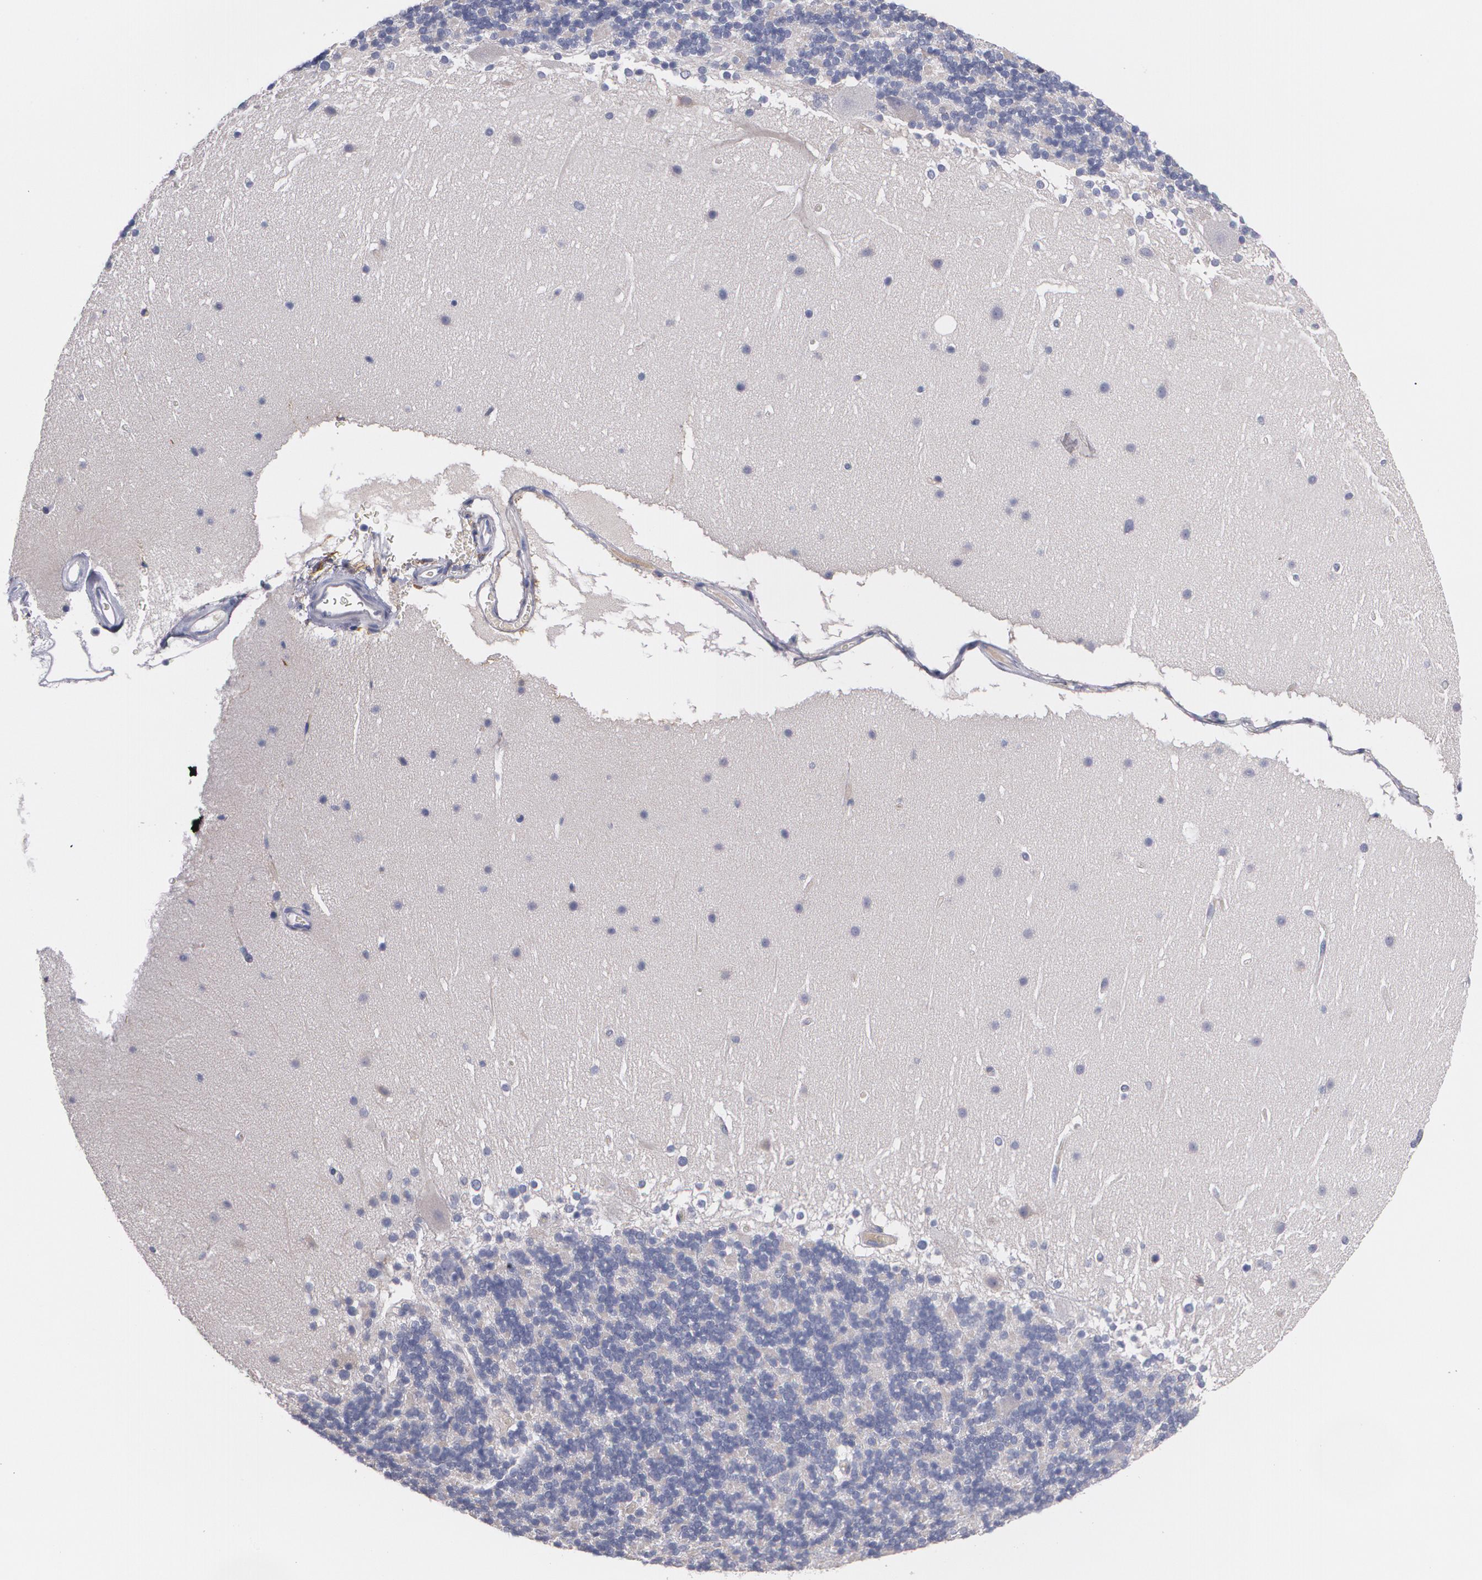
{"staining": {"intensity": "negative", "quantity": "none", "location": "none"}, "tissue": "cerebellum", "cell_type": "Cells in granular layer", "image_type": "normal", "snomed": [{"axis": "morphology", "description": "Normal tissue, NOS"}, {"axis": "topography", "description": "Cerebellum"}], "caption": "This micrograph is of benign cerebellum stained with IHC to label a protein in brown with the nuclei are counter-stained blue. There is no expression in cells in granular layer. Nuclei are stained in blue.", "gene": "FBLN1", "patient": {"sex": "female", "age": 19}}